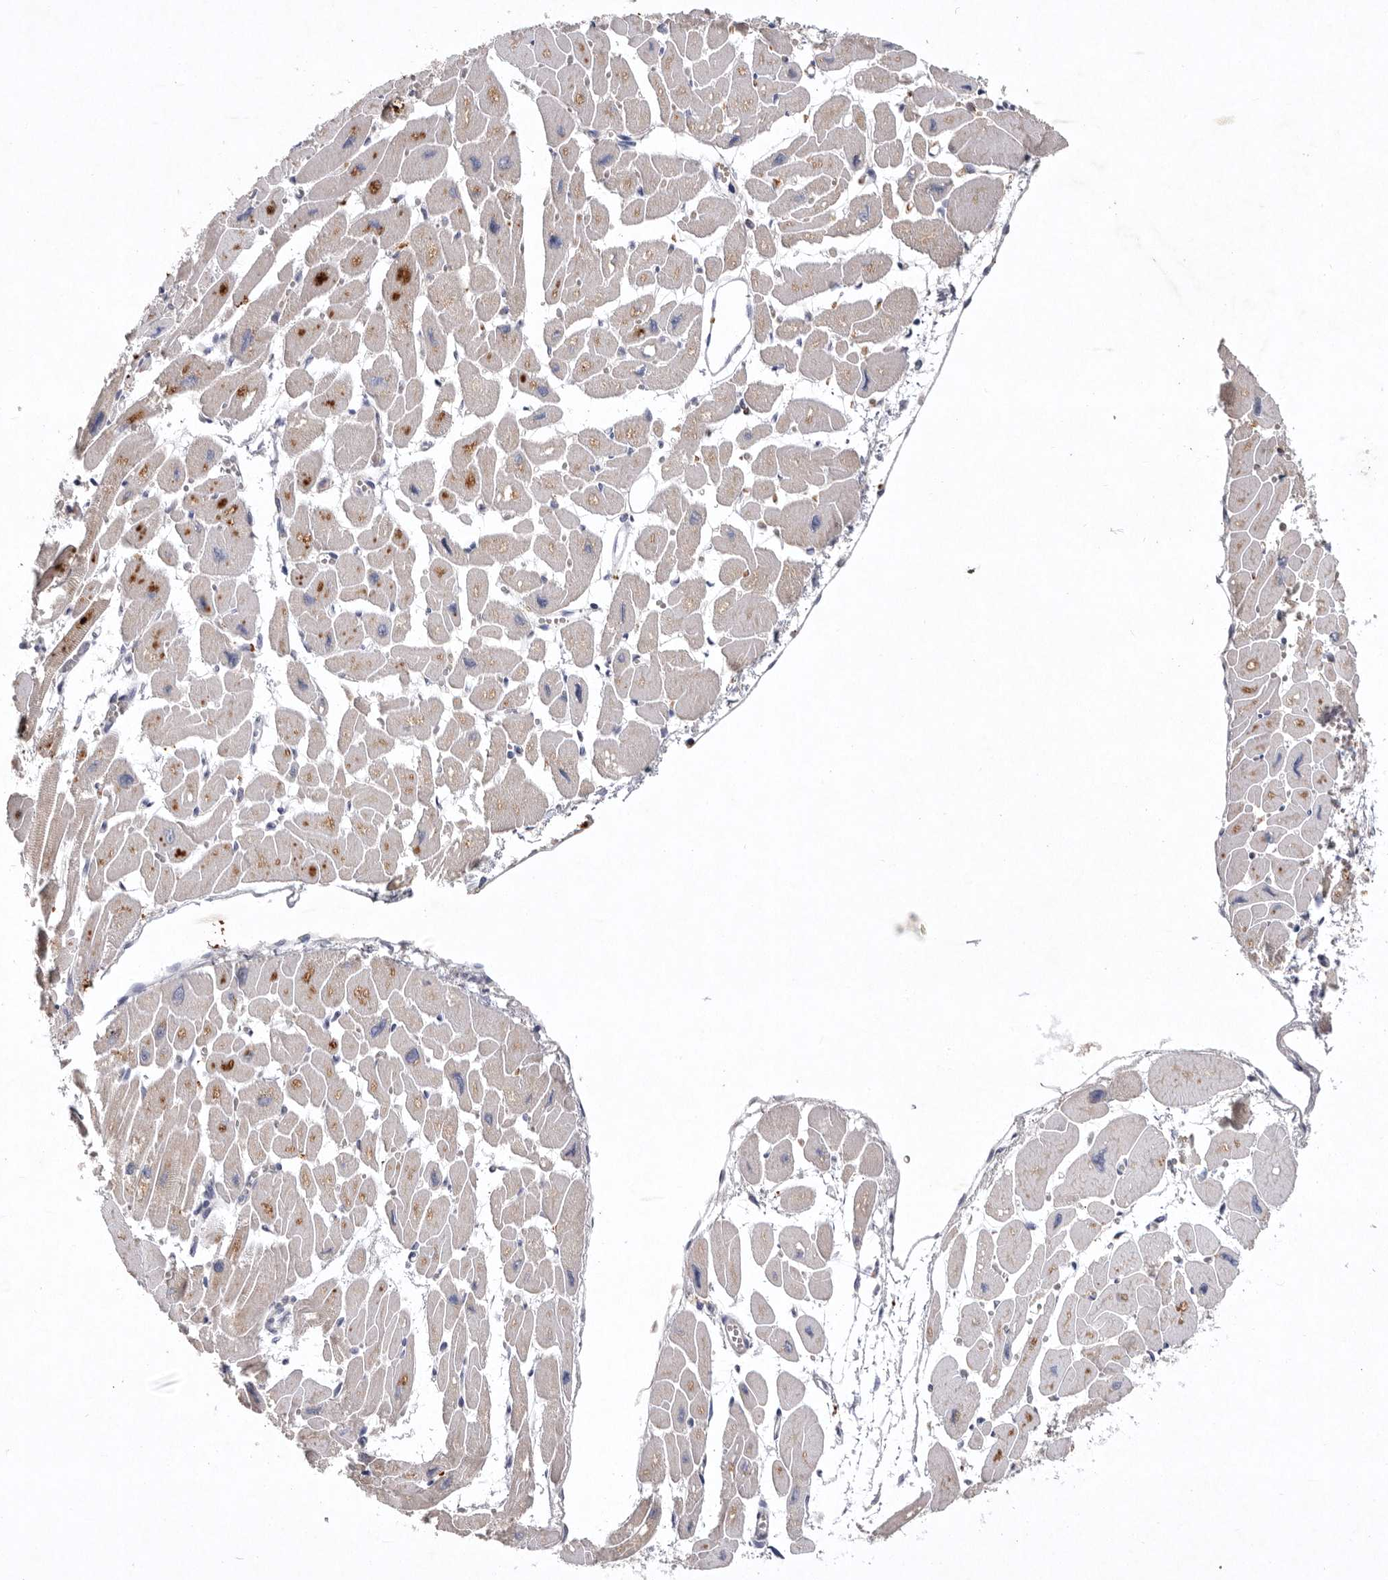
{"staining": {"intensity": "moderate", "quantity": "<25%", "location": "cytoplasmic/membranous"}, "tissue": "heart muscle", "cell_type": "Cardiomyocytes", "image_type": "normal", "snomed": [{"axis": "morphology", "description": "Normal tissue, NOS"}, {"axis": "topography", "description": "Heart"}], "caption": "The image displays immunohistochemical staining of normal heart muscle. There is moderate cytoplasmic/membranous expression is identified in about <25% of cardiomyocytes.", "gene": "TNFSF14", "patient": {"sex": "female", "age": 54}}